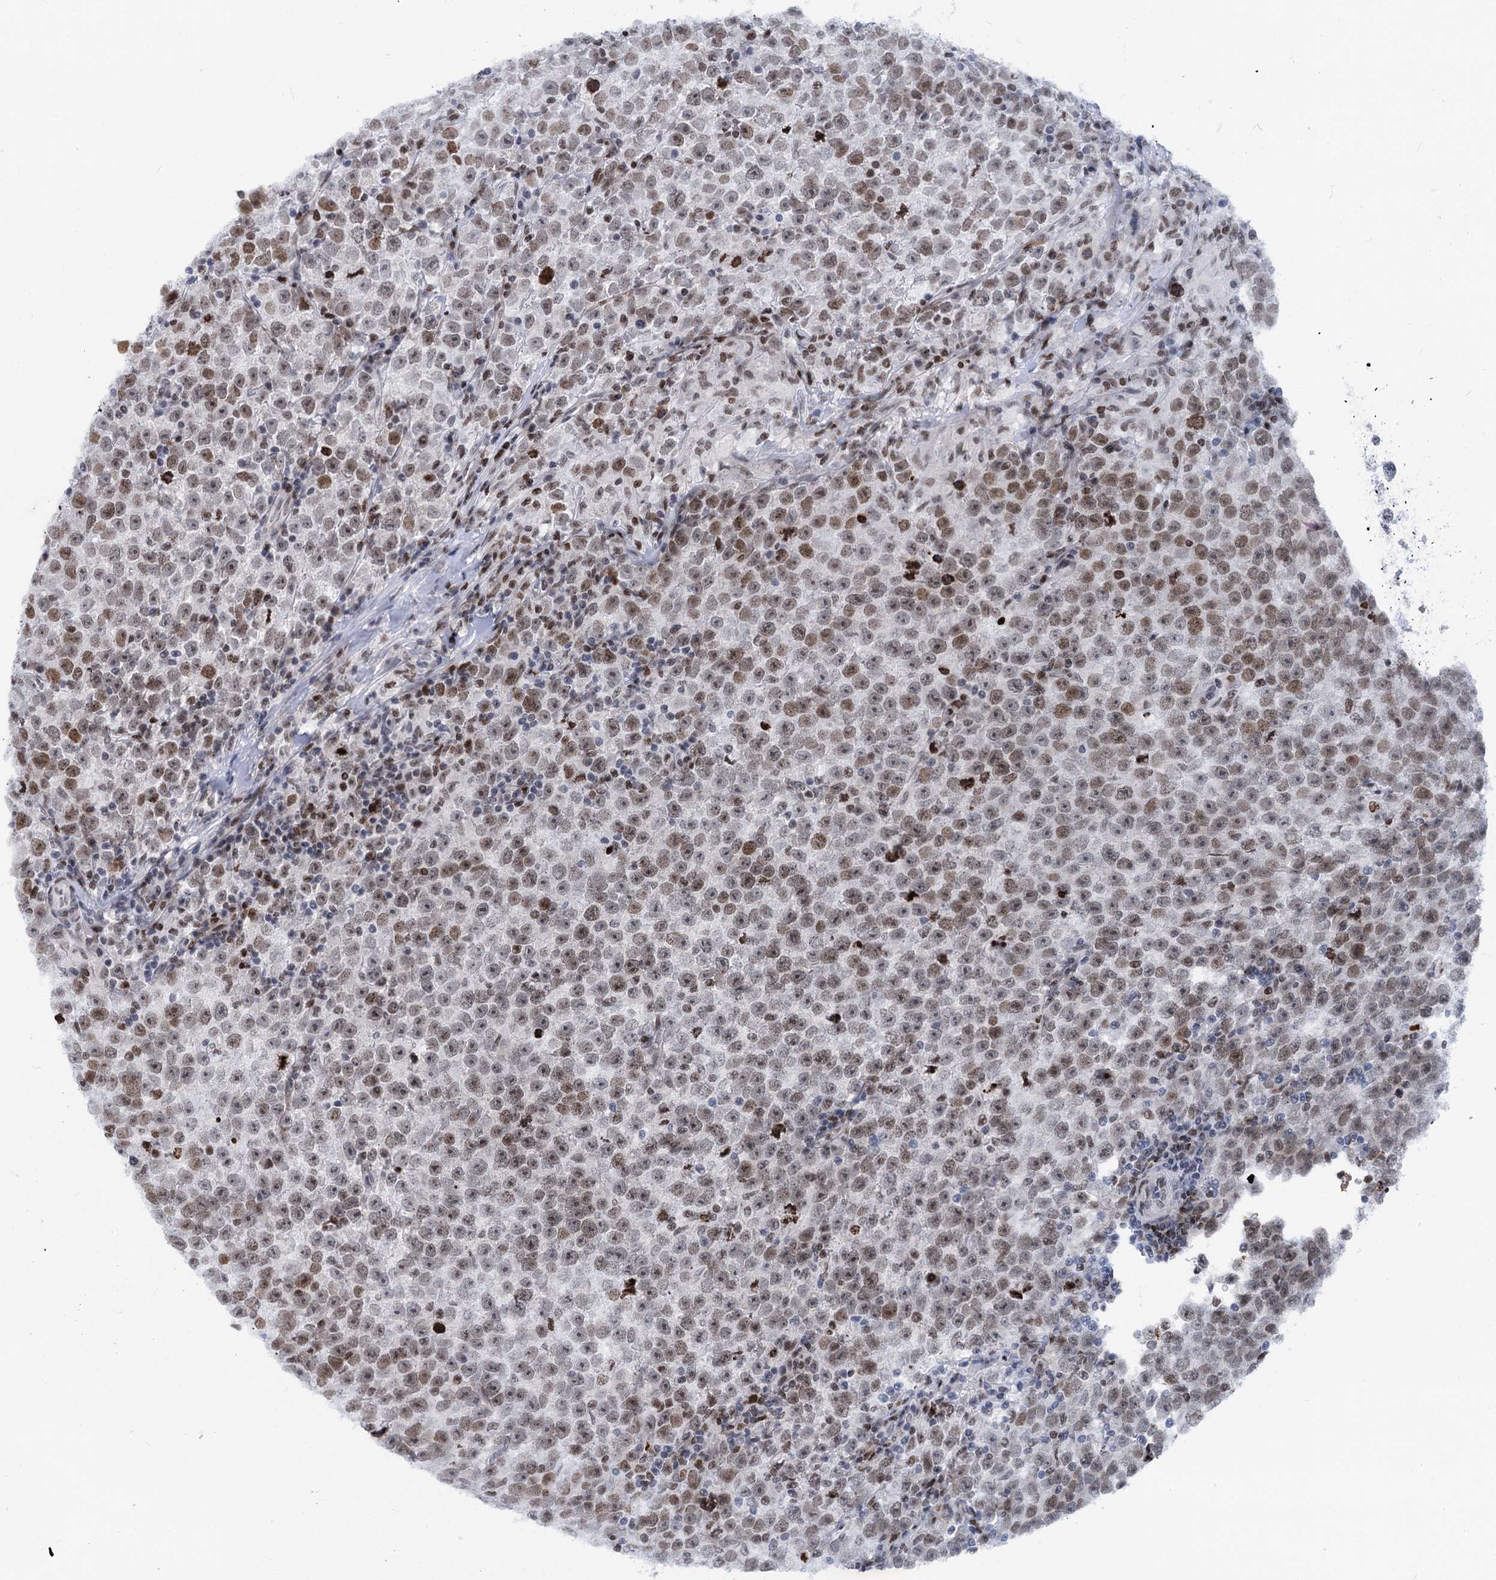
{"staining": {"intensity": "weak", "quantity": "25%-75%", "location": "nuclear"}, "tissue": "testis cancer", "cell_type": "Tumor cells", "image_type": "cancer", "snomed": [{"axis": "morphology", "description": "Normal tissue, NOS"}, {"axis": "morphology", "description": "Seminoma, NOS"}, {"axis": "topography", "description": "Testis"}], "caption": "IHC staining of seminoma (testis), which exhibits low levels of weak nuclear positivity in about 25%-75% of tumor cells indicating weak nuclear protein positivity. The staining was performed using DAB (3,3'-diaminobenzidine) (brown) for protein detection and nuclei were counterstained in hematoxylin (blue).", "gene": "ZCCHC10", "patient": {"sex": "male", "age": 43}}